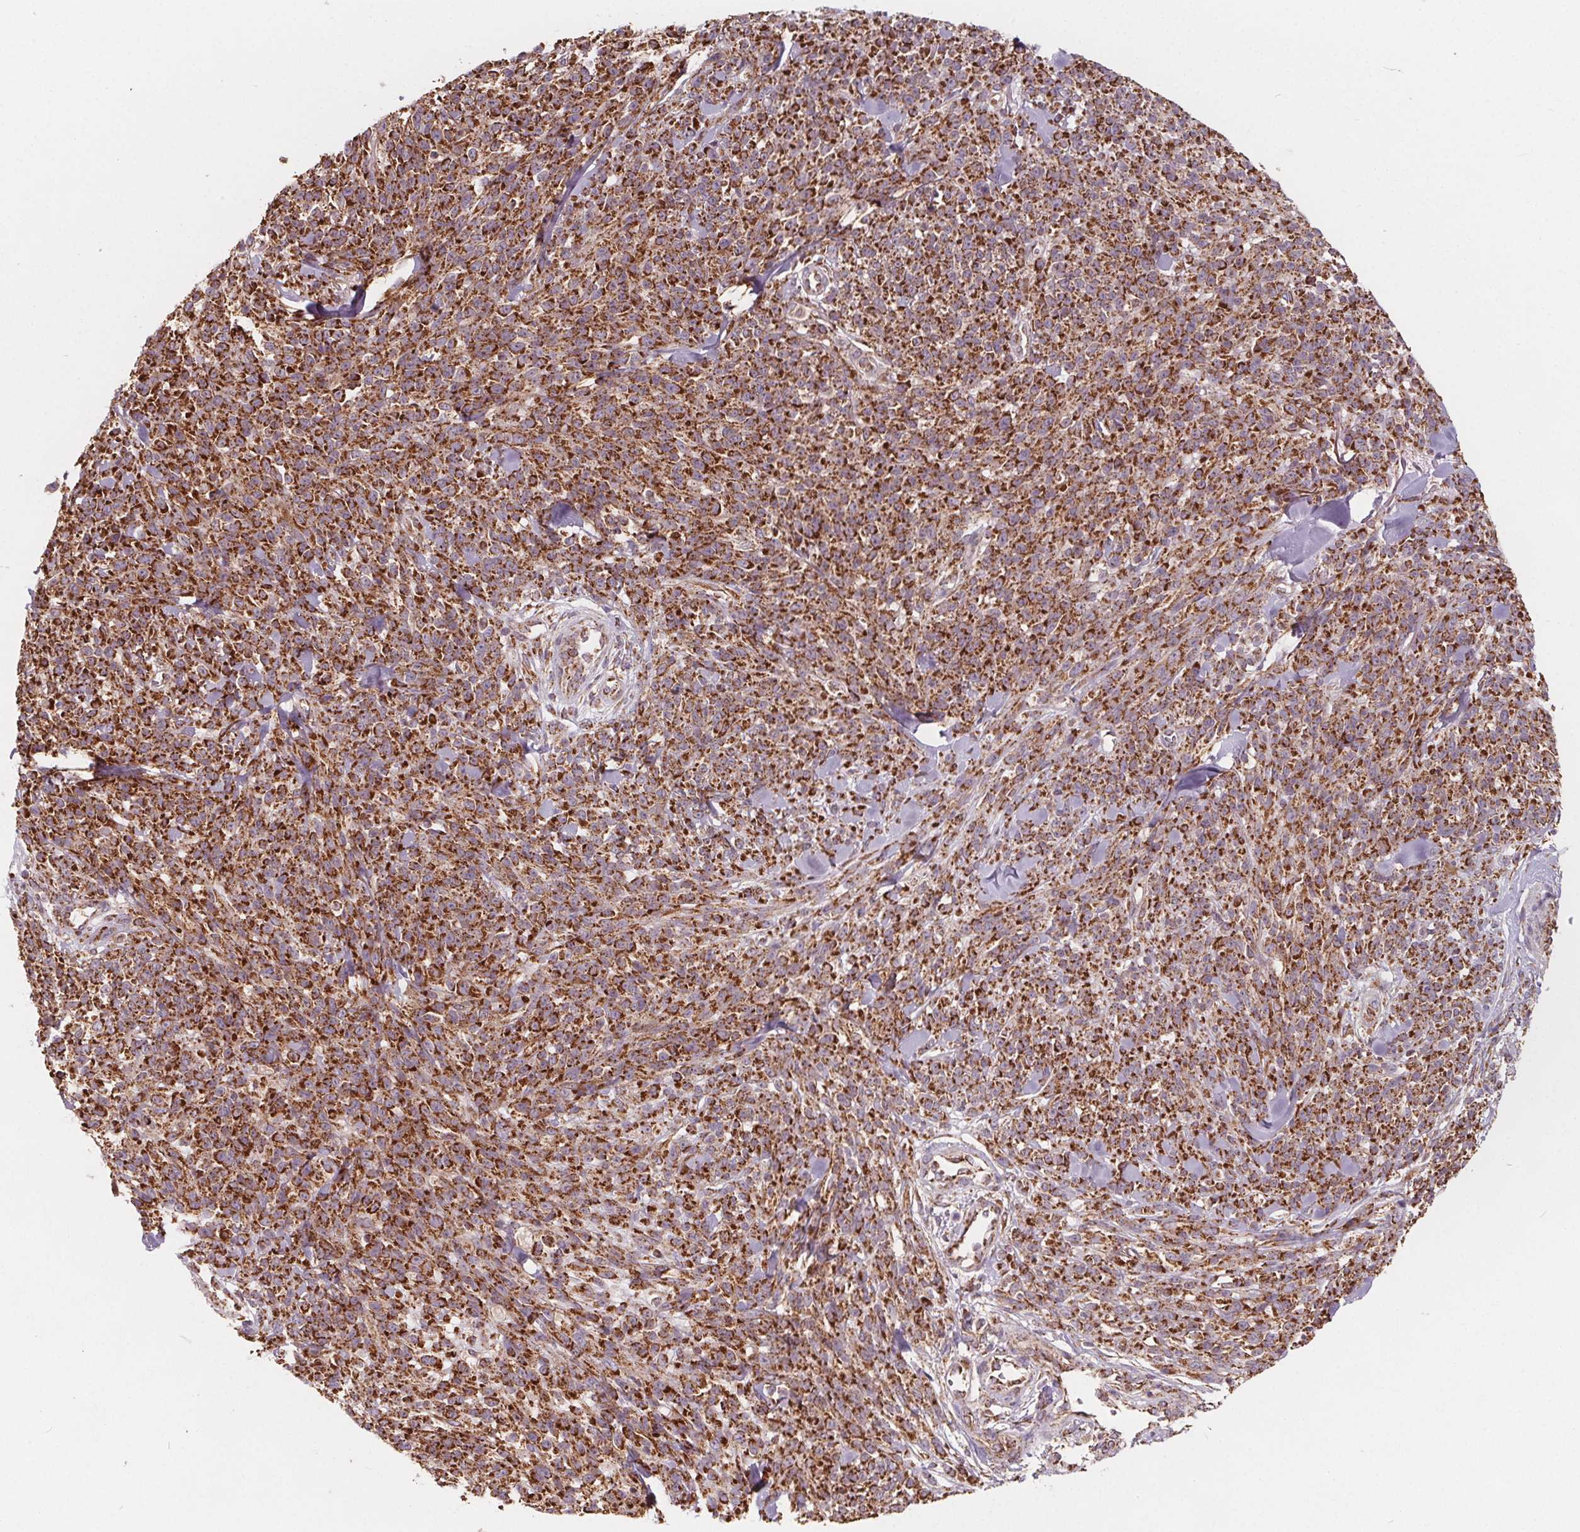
{"staining": {"intensity": "strong", "quantity": ">75%", "location": "cytoplasmic/membranous"}, "tissue": "melanoma", "cell_type": "Tumor cells", "image_type": "cancer", "snomed": [{"axis": "morphology", "description": "Malignant melanoma, NOS"}, {"axis": "topography", "description": "Skin"}, {"axis": "topography", "description": "Skin of trunk"}], "caption": "Immunohistochemistry (IHC) of melanoma reveals high levels of strong cytoplasmic/membranous positivity in about >75% of tumor cells.", "gene": "PLSCR3", "patient": {"sex": "male", "age": 74}}